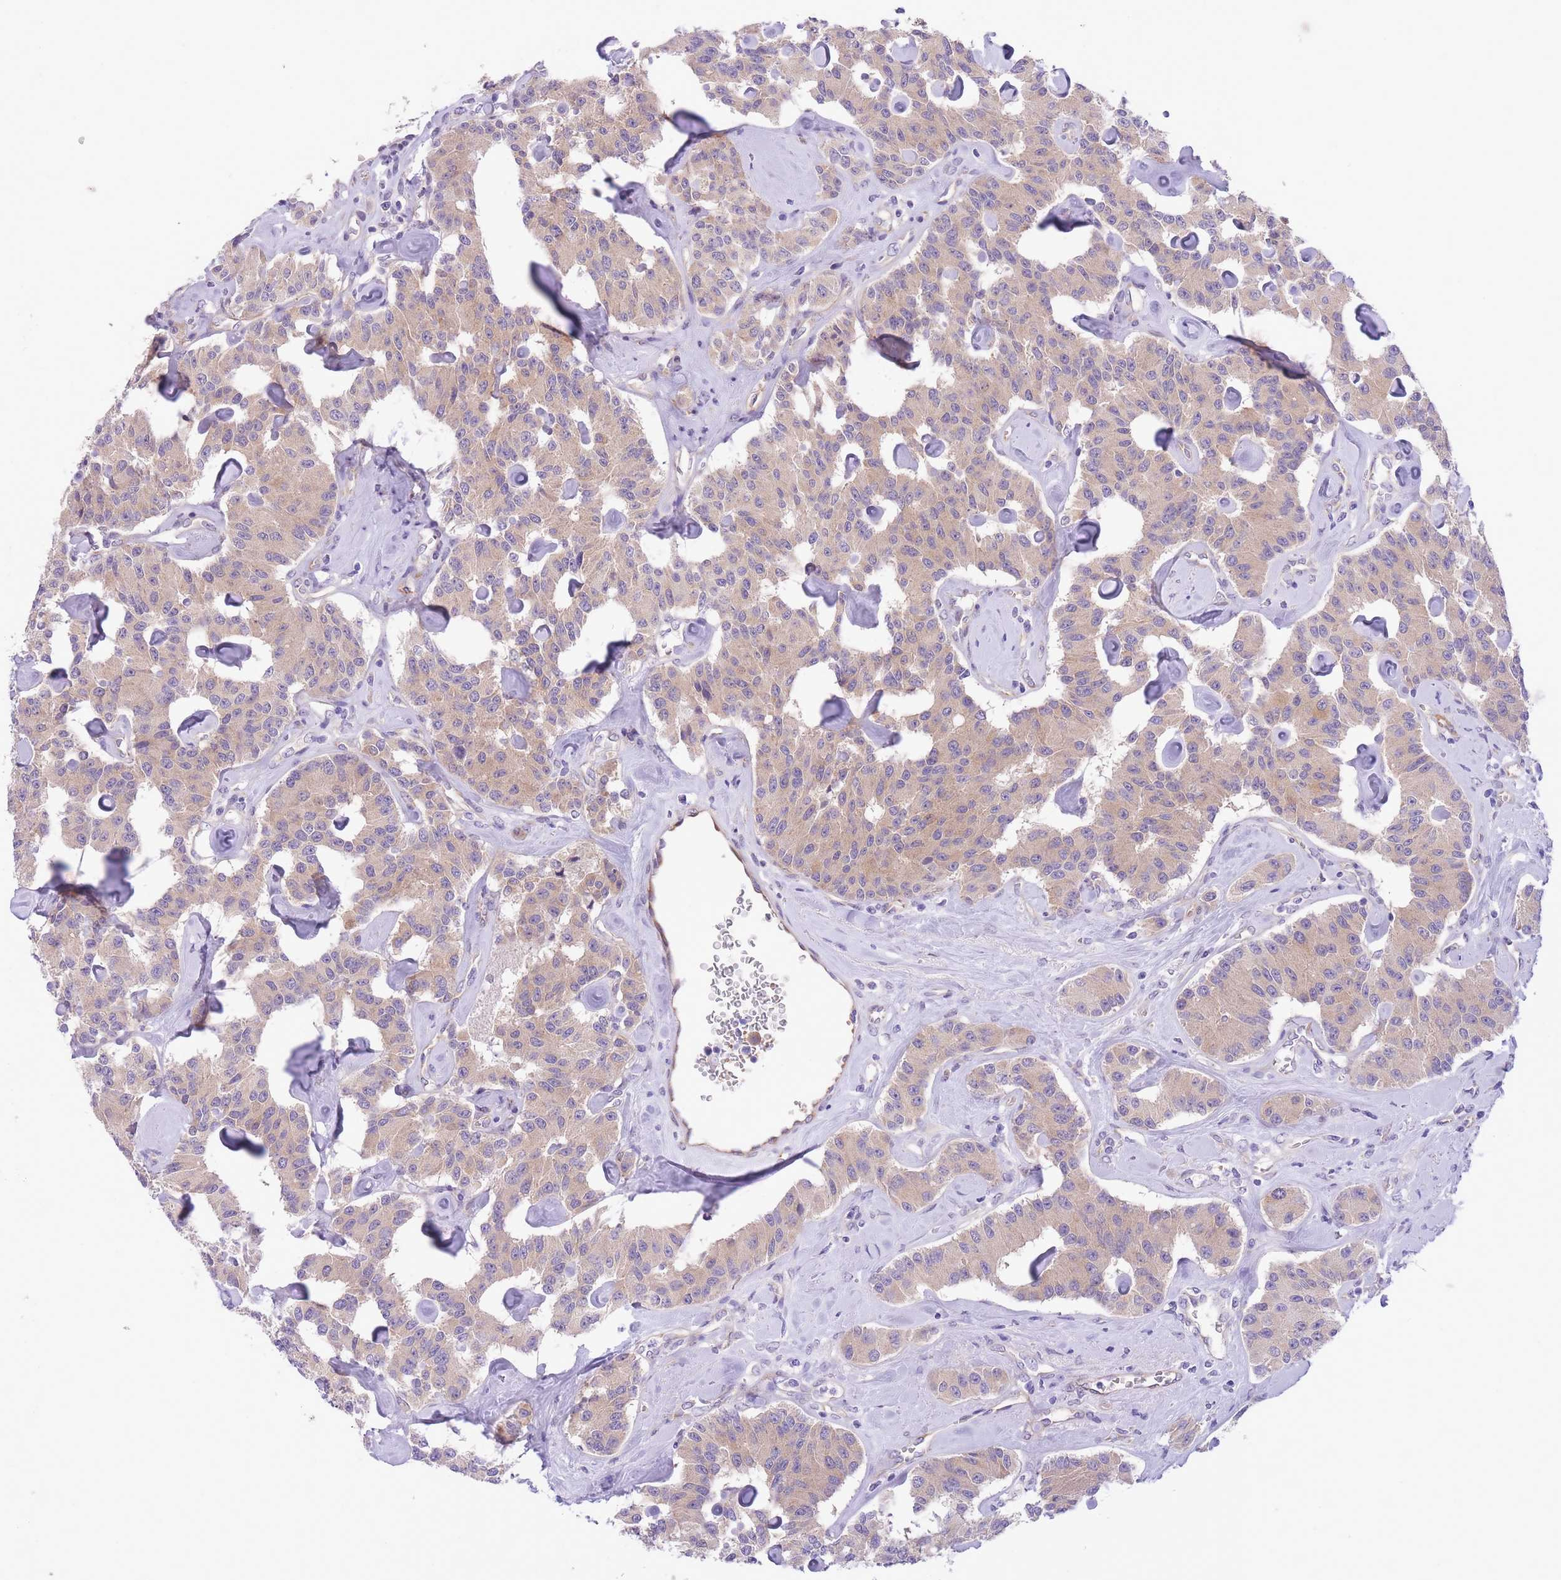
{"staining": {"intensity": "weak", "quantity": ">75%", "location": "cytoplasmic/membranous"}, "tissue": "carcinoid", "cell_type": "Tumor cells", "image_type": "cancer", "snomed": [{"axis": "morphology", "description": "Carcinoid, malignant, NOS"}, {"axis": "topography", "description": "Pancreas"}], "caption": "Carcinoid (malignant) stained with a brown dye displays weak cytoplasmic/membranous positive positivity in about >75% of tumor cells.", "gene": "WWOX", "patient": {"sex": "male", "age": 41}}